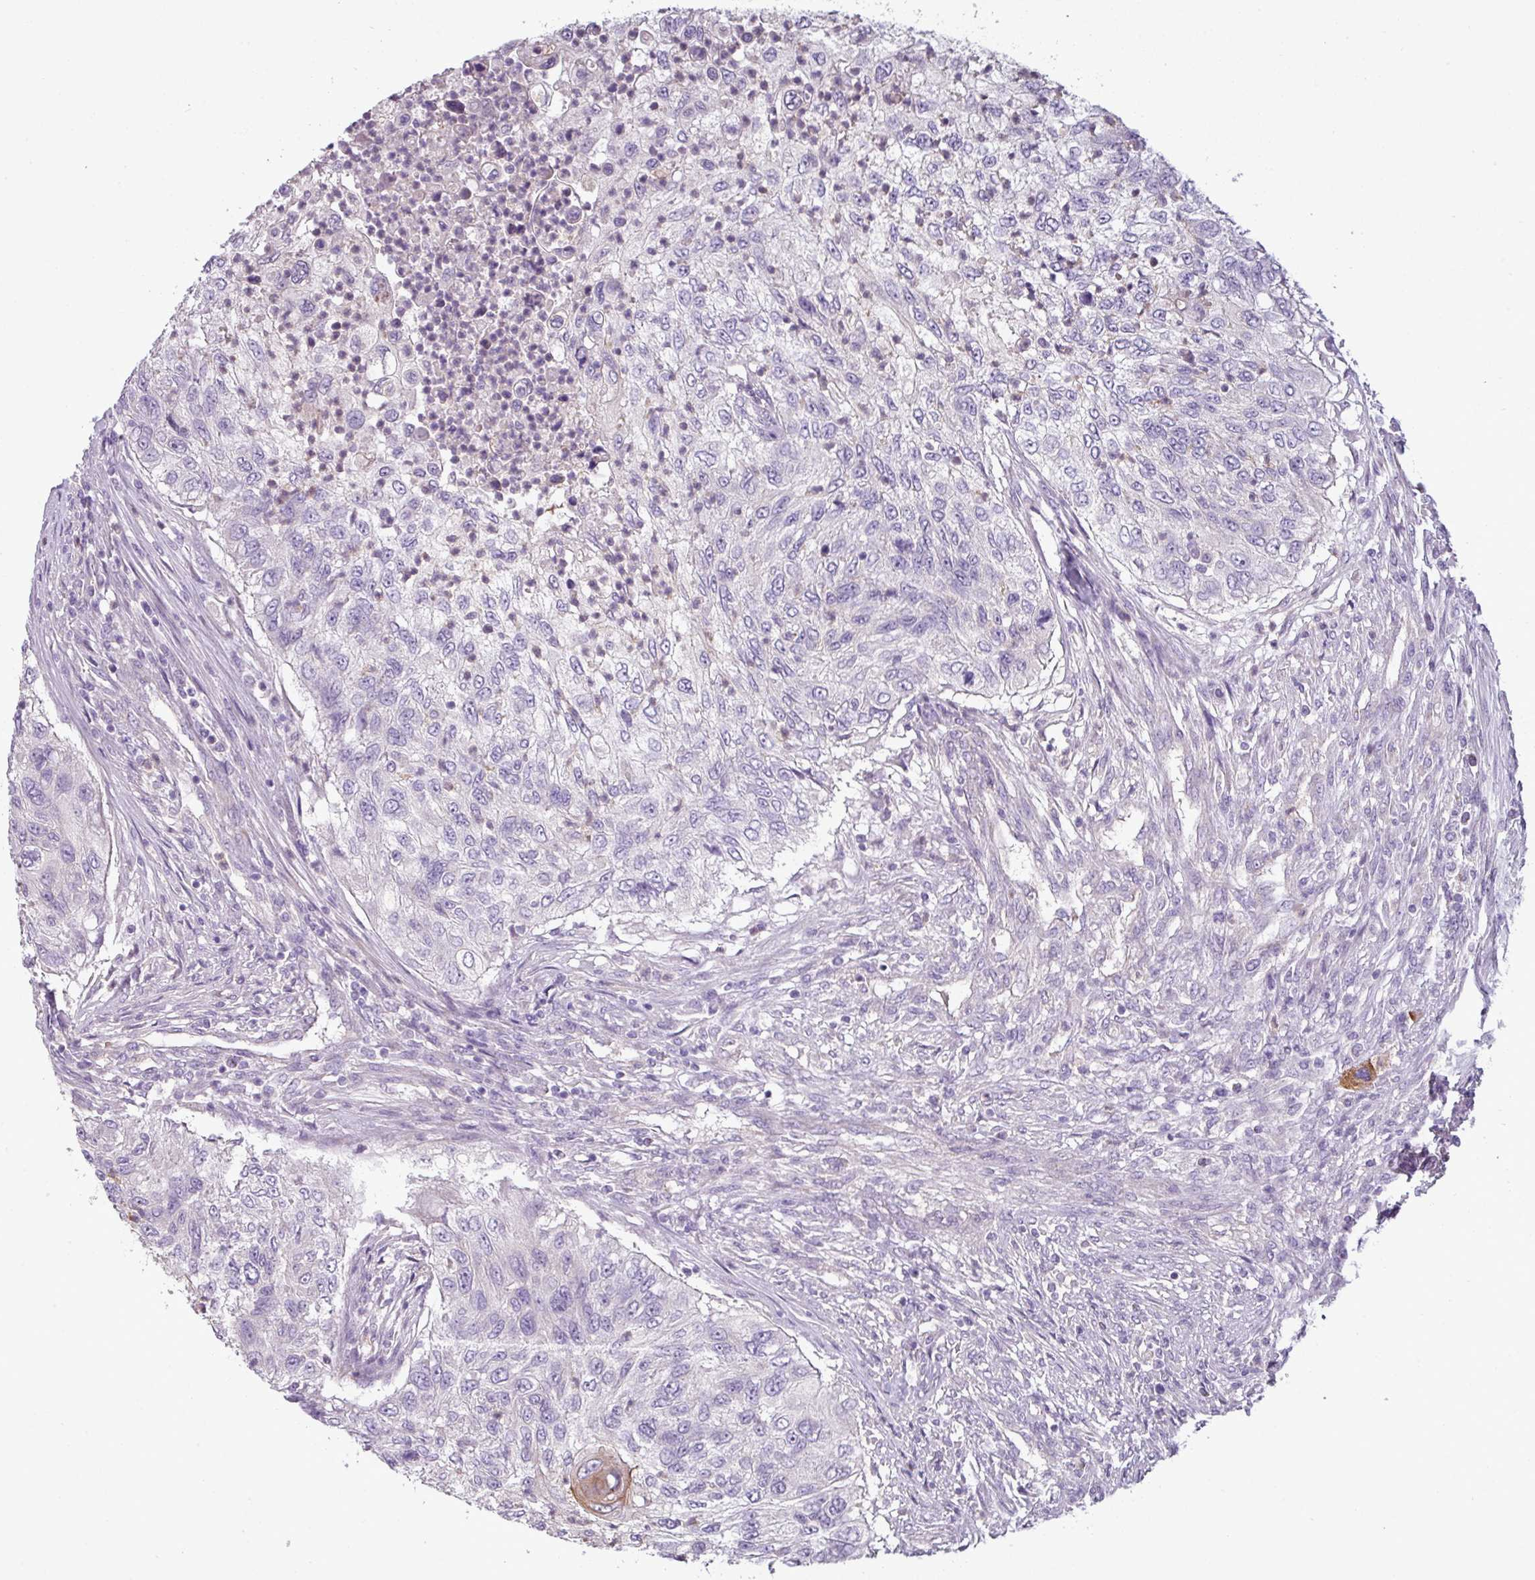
{"staining": {"intensity": "negative", "quantity": "none", "location": "none"}, "tissue": "urothelial cancer", "cell_type": "Tumor cells", "image_type": "cancer", "snomed": [{"axis": "morphology", "description": "Urothelial carcinoma, High grade"}, {"axis": "topography", "description": "Urinary bladder"}], "caption": "High magnification brightfield microscopy of urothelial cancer stained with DAB (3,3'-diaminobenzidine) (brown) and counterstained with hematoxylin (blue): tumor cells show no significant staining.", "gene": "PNMA6A", "patient": {"sex": "female", "age": 60}}